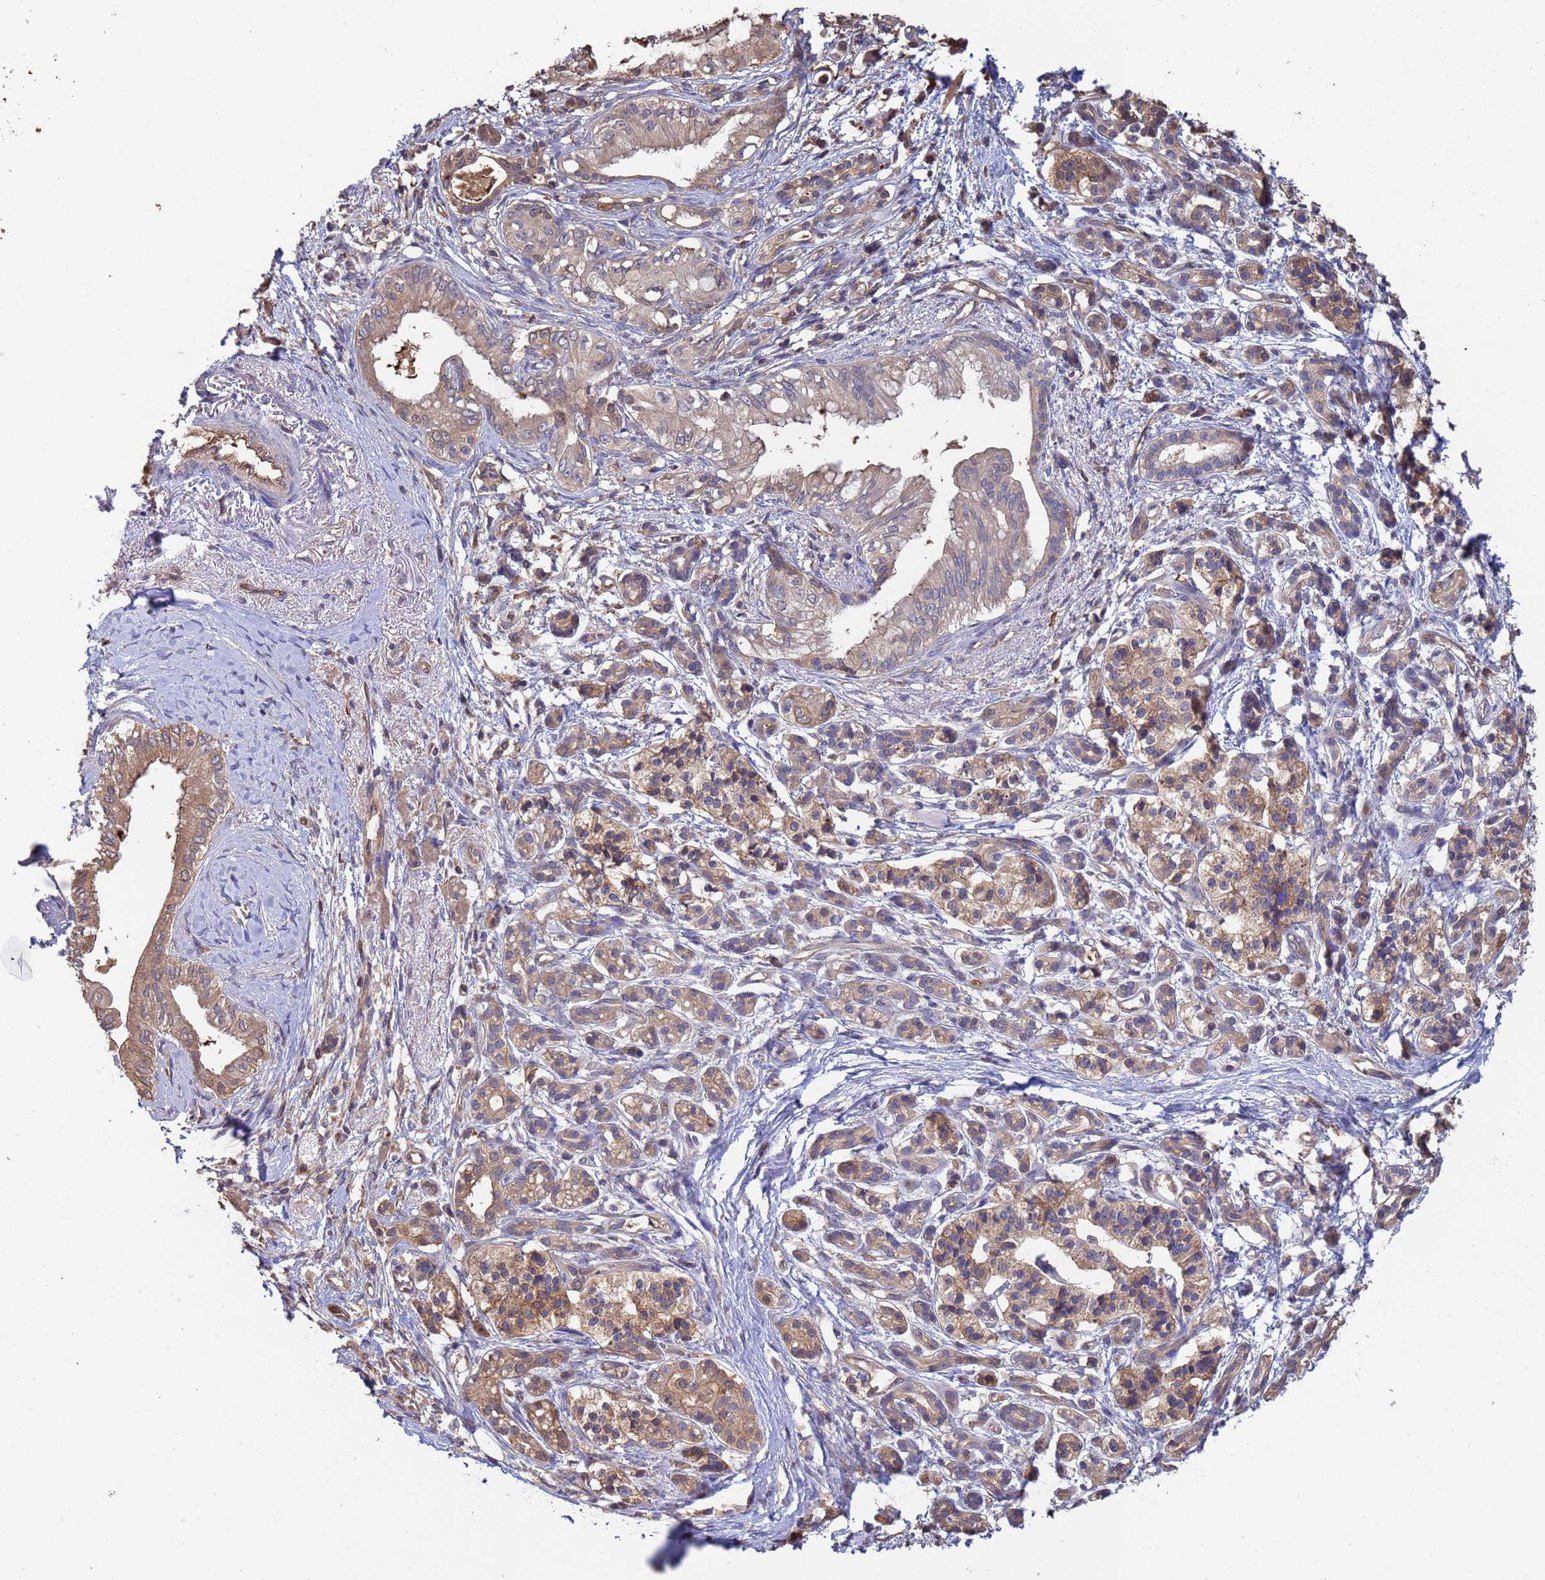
{"staining": {"intensity": "moderate", "quantity": ">75%", "location": "cytoplasmic/membranous"}, "tissue": "pancreatic cancer", "cell_type": "Tumor cells", "image_type": "cancer", "snomed": [{"axis": "morphology", "description": "Adenocarcinoma, NOS"}, {"axis": "topography", "description": "Pancreas"}], "caption": "Protein positivity by IHC displays moderate cytoplasmic/membranous staining in about >75% of tumor cells in pancreatic adenocarcinoma.", "gene": "FAM25A", "patient": {"sex": "male", "age": 71}}